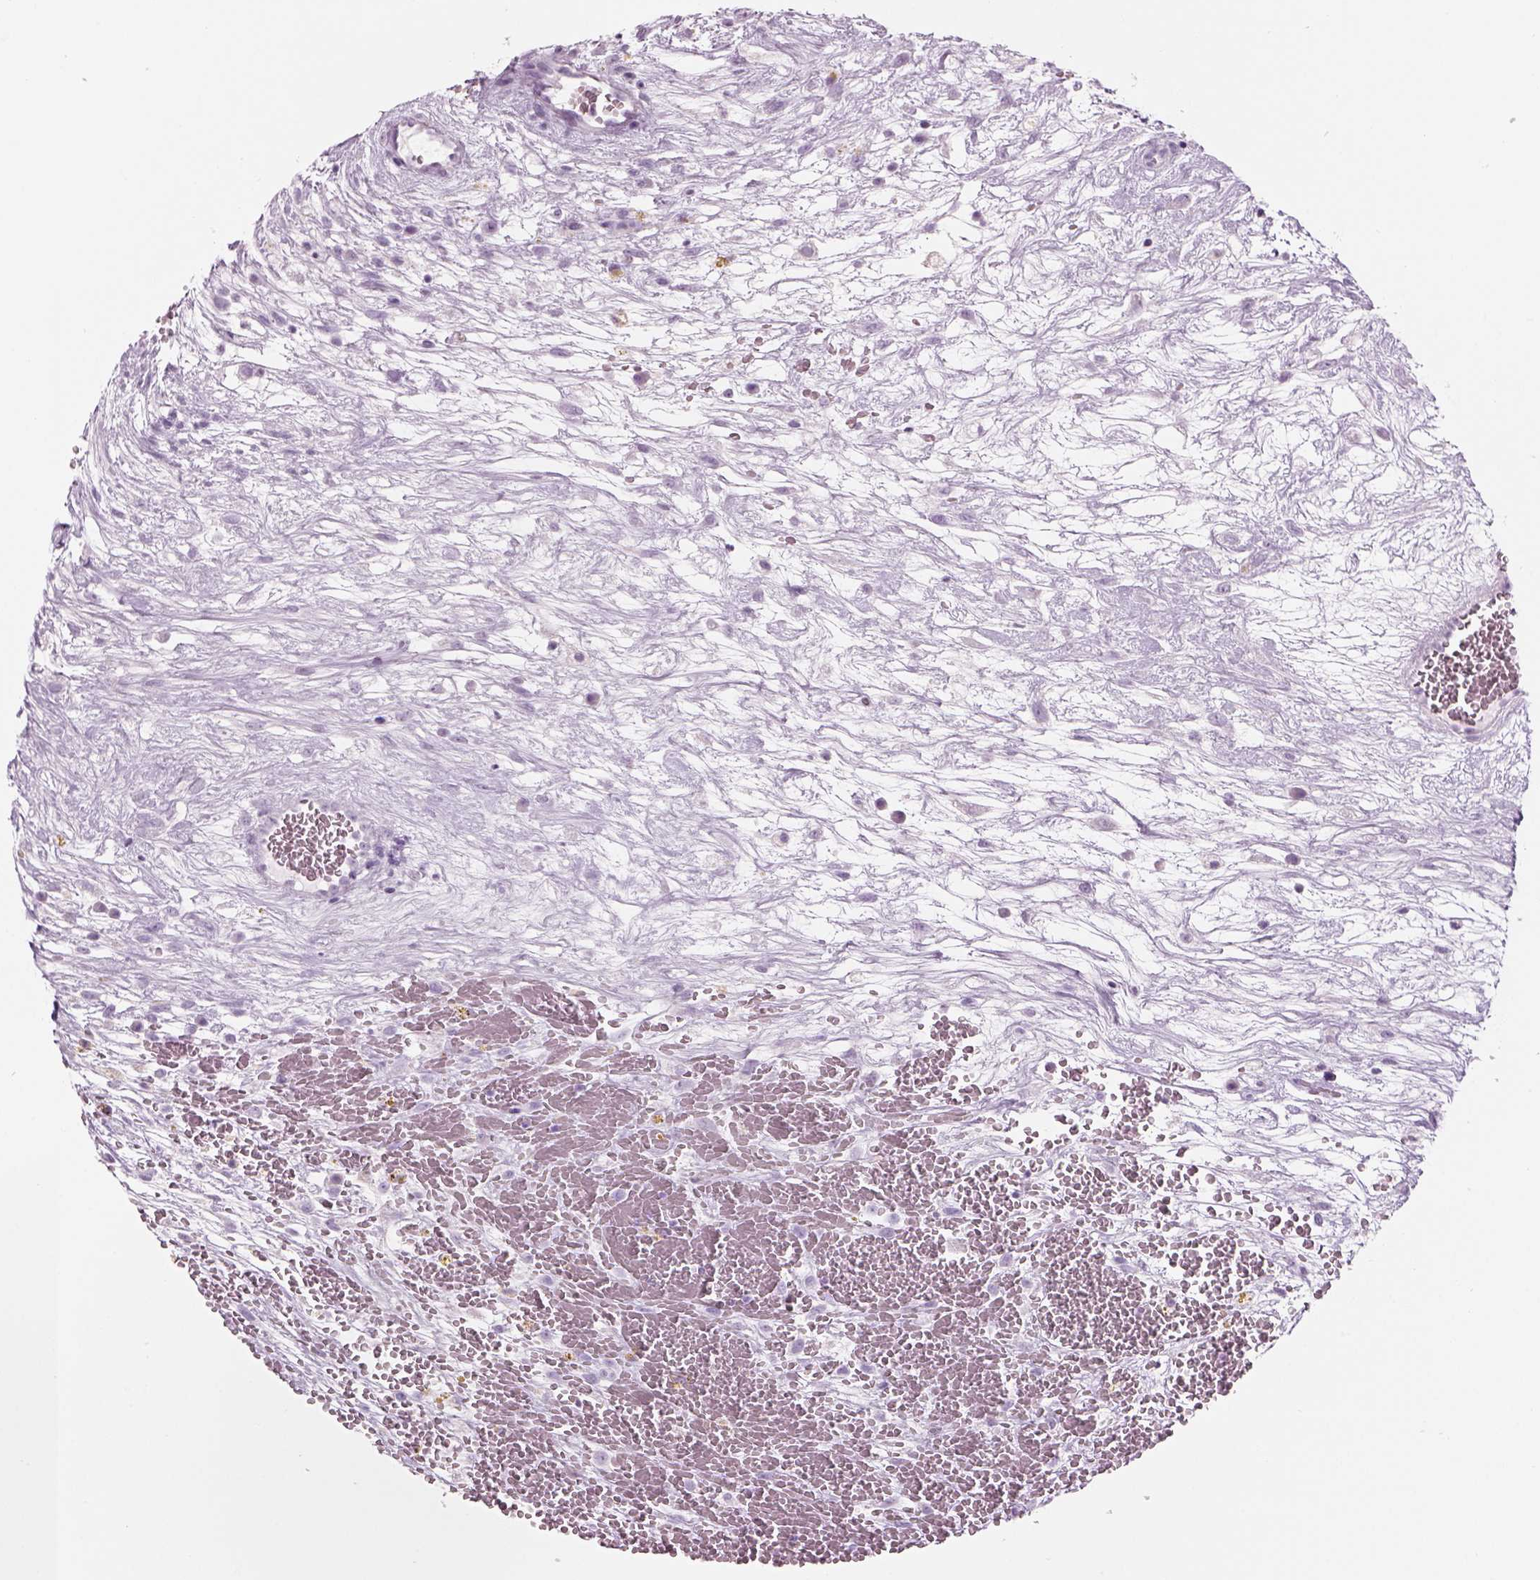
{"staining": {"intensity": "negative", "quantity": "none", "location": "none"}, "tissue": "testis cancer", "cell_type": "Tumor cells", "image_type": "cancer", "snomed": [{"axis": "morphology", "description": "Normal tissue, NOS"}, {"axis": "morphology", "description": "Carcinoma, Embryonal, NOS"}, {"axis": "topography", "description": "Testis"}], "caption": "A micrograph of human testis cancer is negative for staining in tumor cells.", "gene": "SAG", "patient": {"sex": "male", "age": 32}}